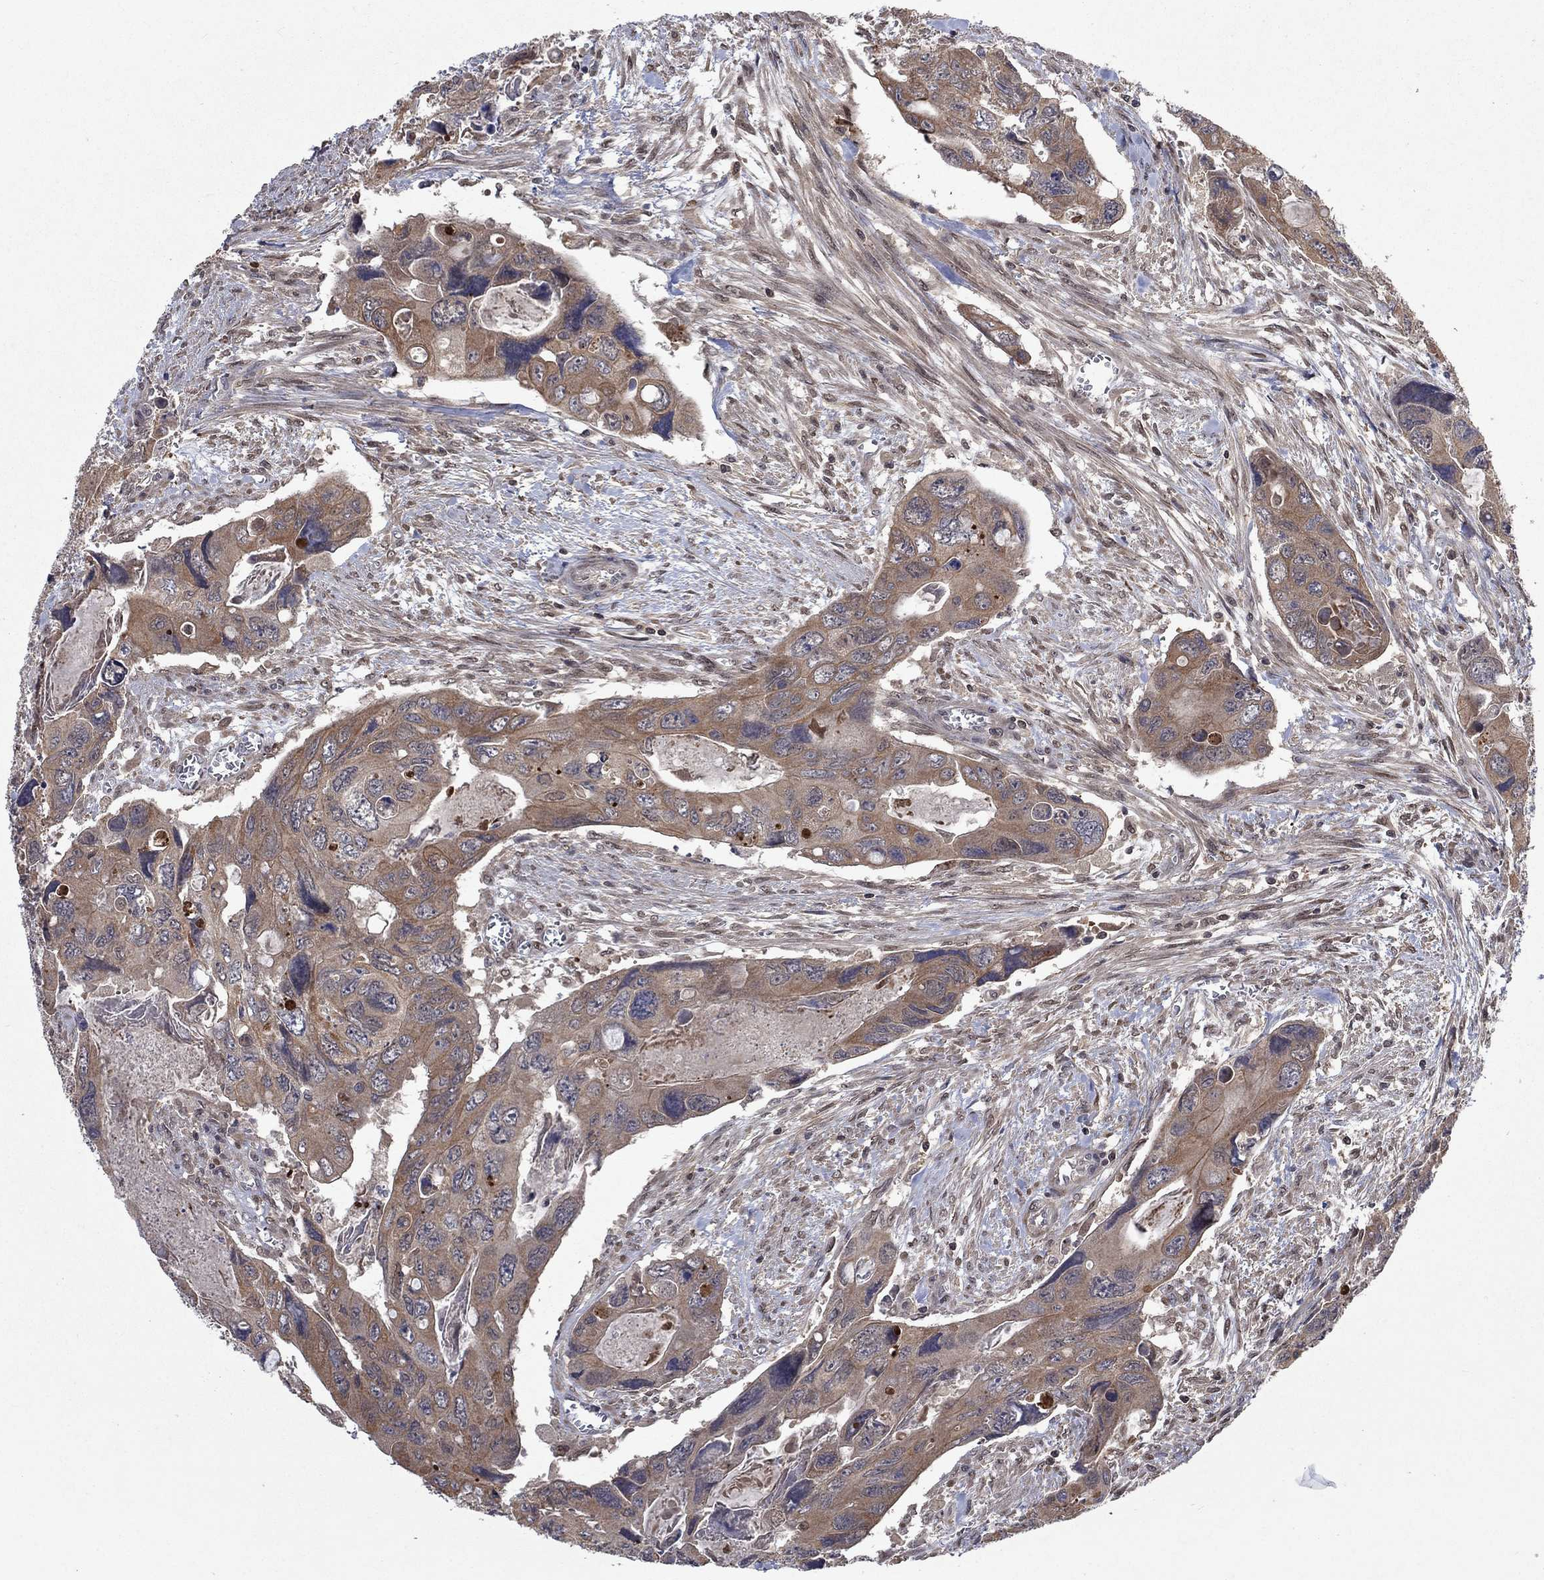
{"staining": {"intensity": "moderate", "quantity": ">75%", "location": "cytoplasmic/membranous"}, "tissue": "colorectal cancer", "cell_type": "Tumor cells", "image_type": "cancer", "snomed": [{"axis": "morphology", "description": "Adenocarcinoma, NOS"}, {"axis": "topography", "description": "Rectum"}], "caption": "Colorectal cancer tissue reveals moderate cytoplasmic/membranous positivity in approximately >75% of tumor cells Immunohistochemistry stains the protein in brown and the nuclei are stained blue.", "gene": "IAH1", "patient": {"sex": "male", "age": 62}}